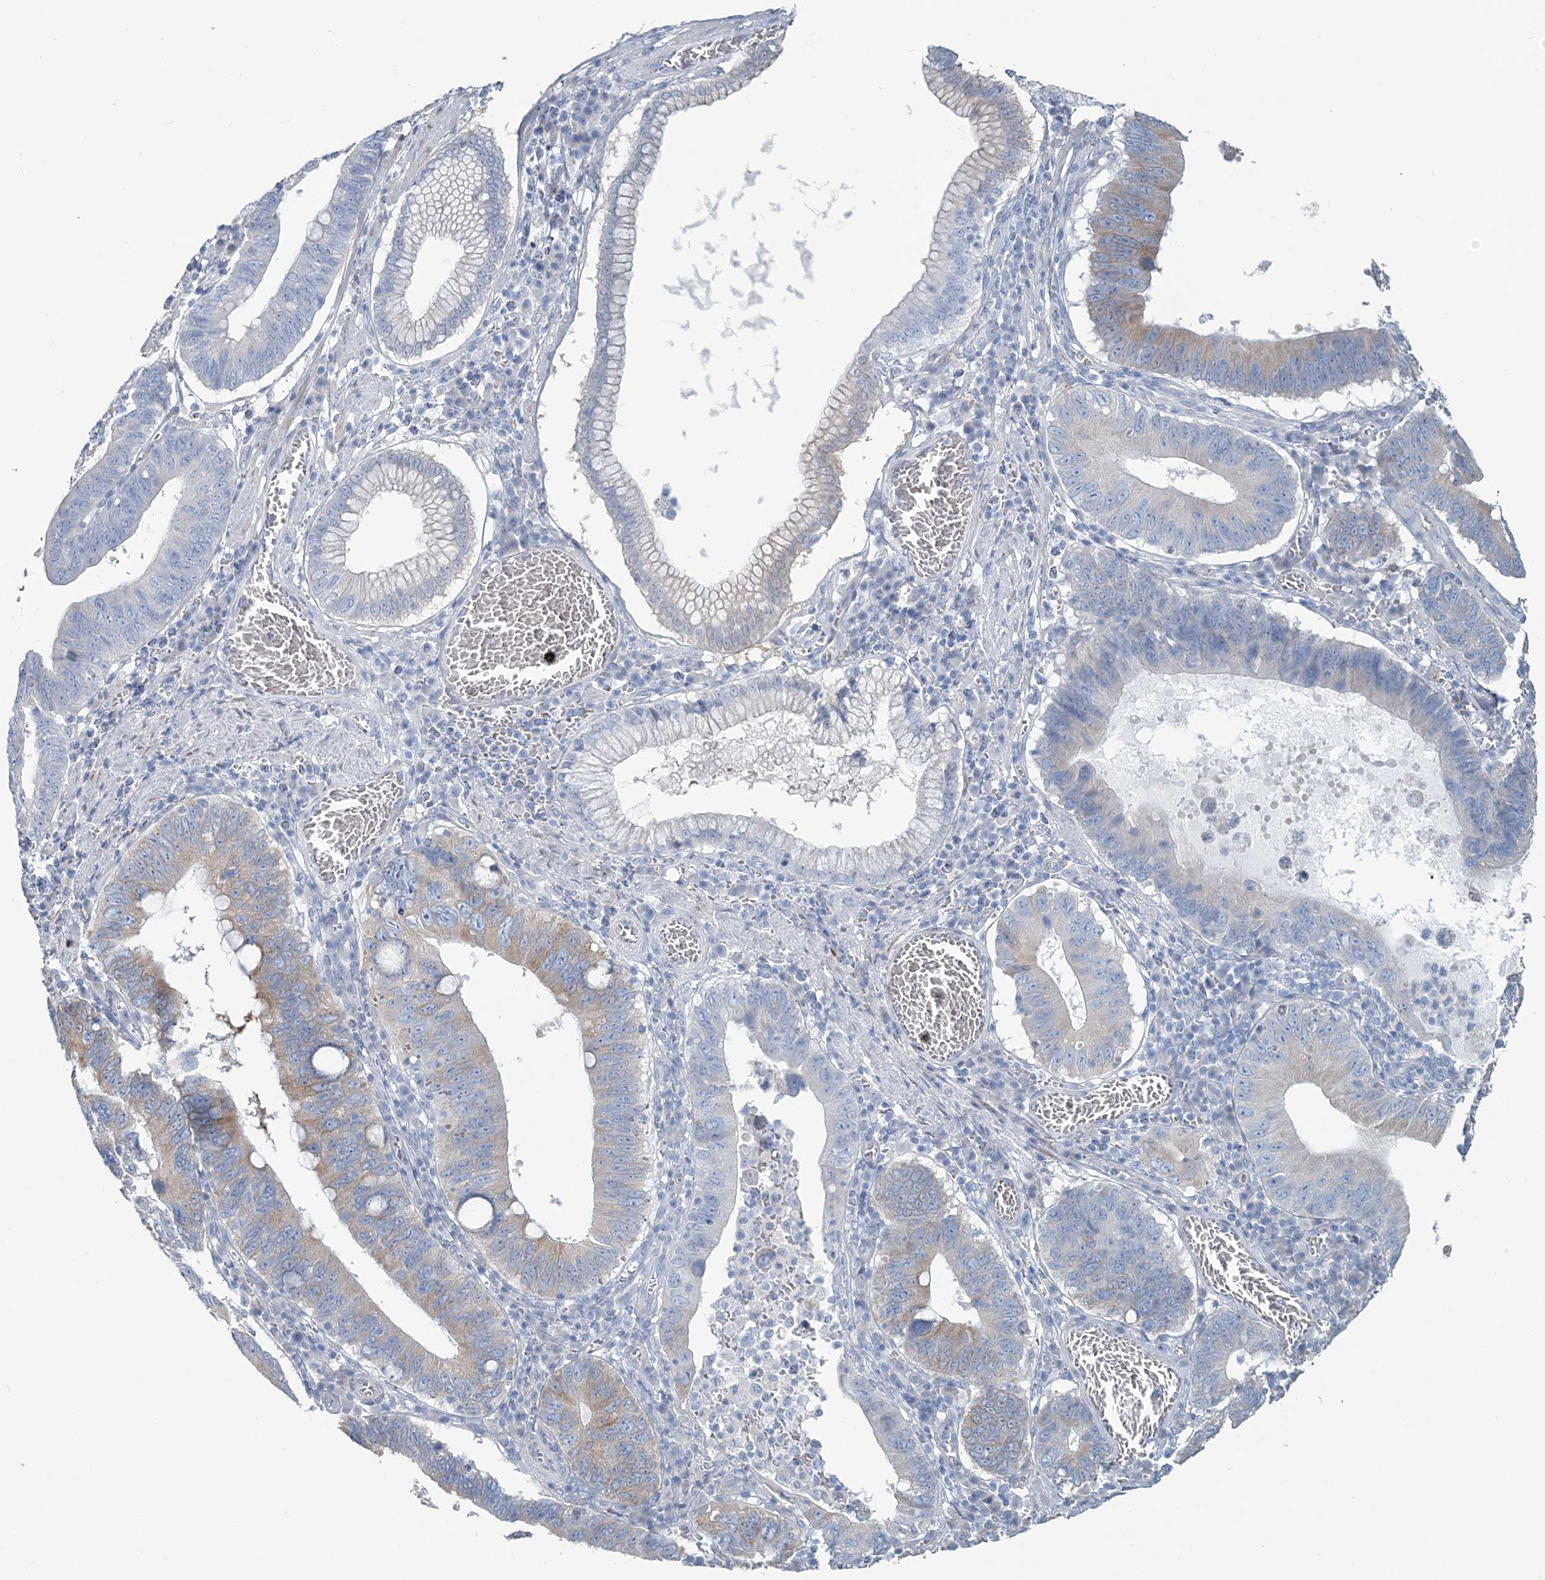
{"staining": {"intensity": "weak", "quantity": "<25%", "location": "cytoplasmic/membranous"}, "tissue": "stomach cancer", "cell_type": "Tumor cells", "image_type": "cancer", "snomed": [{"axis": "morphology", "description": "Adenocarcinoma, NOS"}, {"axis": "topography", "description": "Stomach"}, {"axis": "topography", "description": "Gastric cardia"}], "caption": "High magnification brightfield microscopy of stomach adenocarcinoma stained with DAB (brown) and counterstained with hematoxylin (blue): tumor cells show no significant expression.", "gene": "CMBL", "patient": {"sex": "male", "age": 59}}